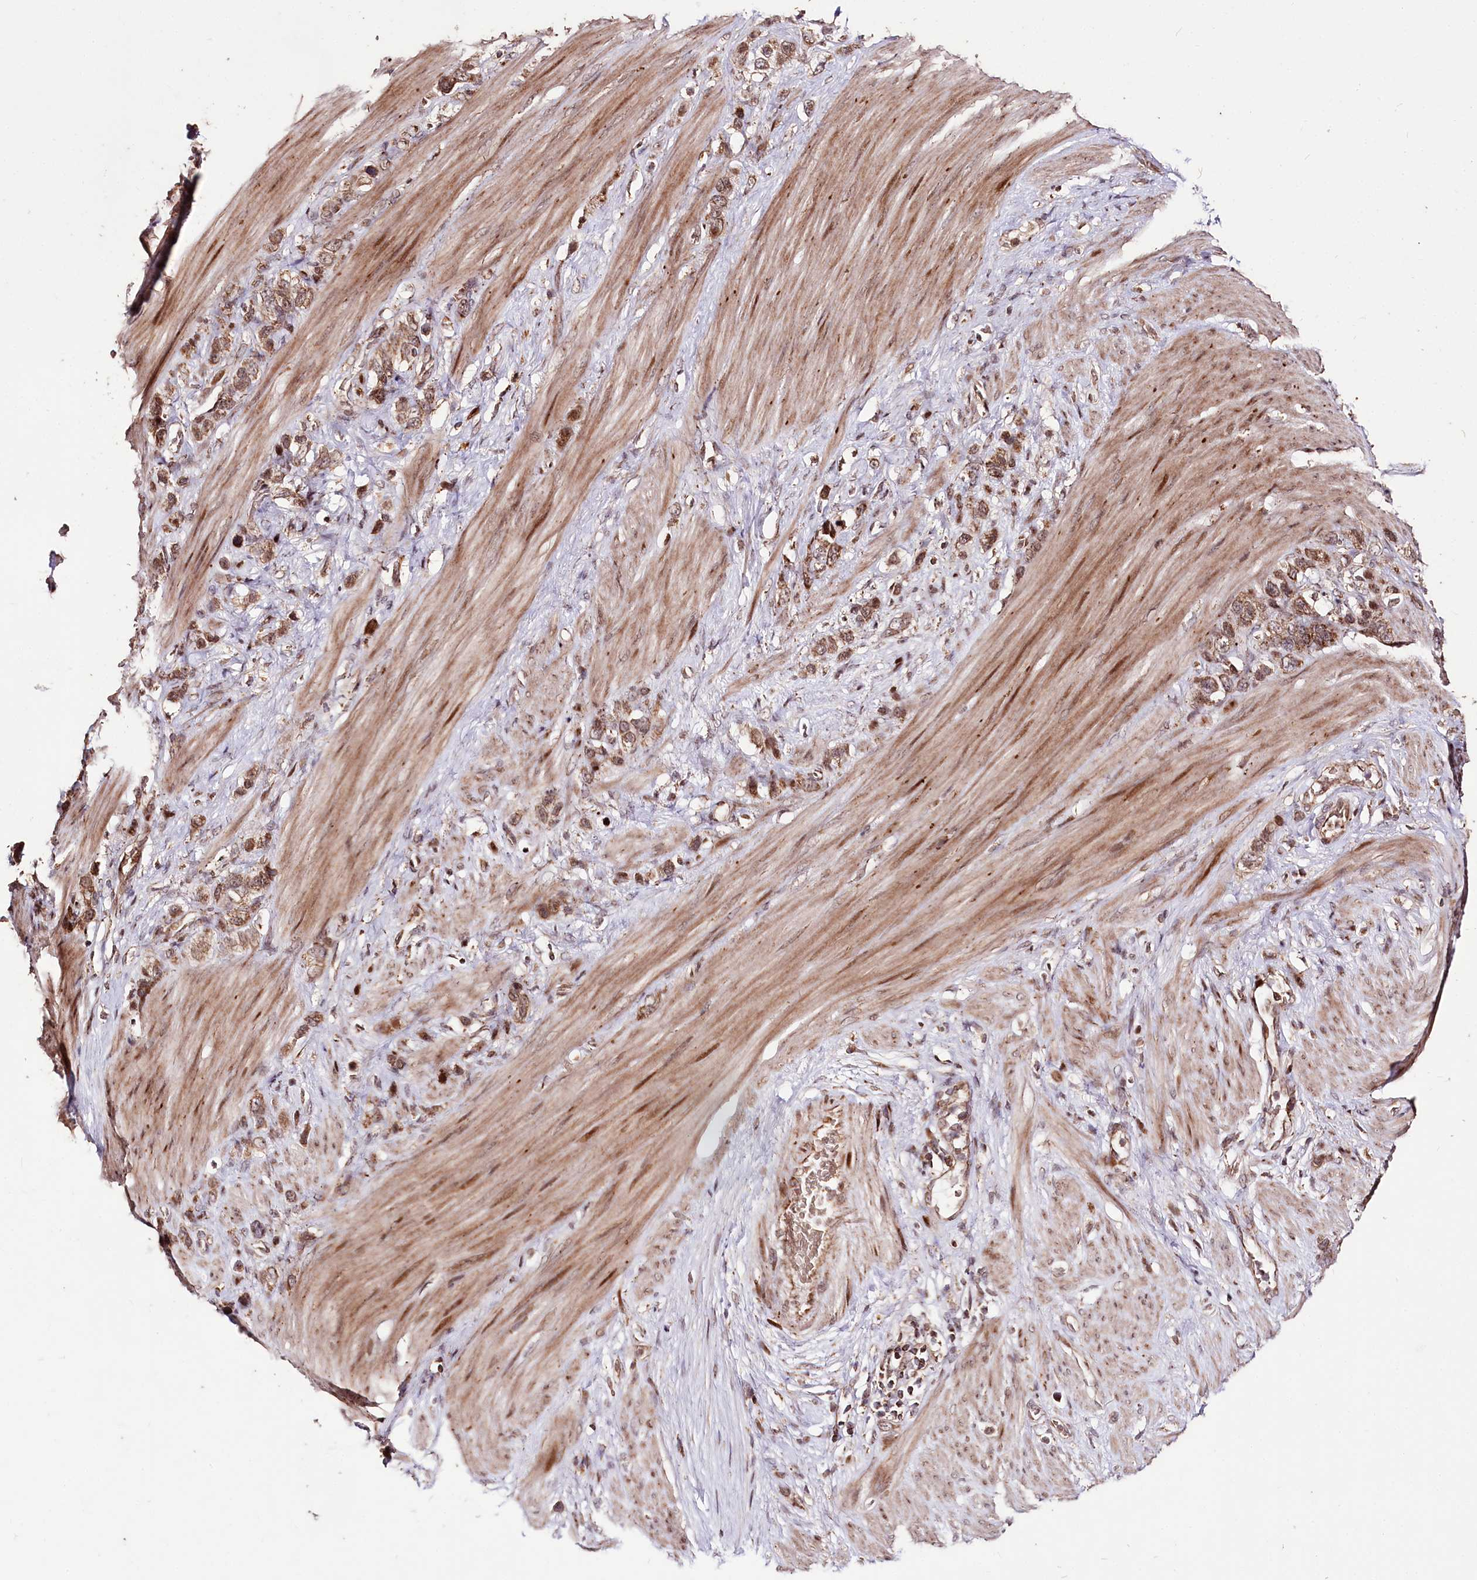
{"staining": {"intensity": "moderate", "quantity": ">75%", "location": "cytoplasmic/membranous"}, "tissue": "stomach cancer", "cell_type": "Tumor cells", "image_type": "cancer", "snomed": [{"axis": "morphology", "description": "Adenocarcinoma, NOS"}, {"axis": "morphology", "description": "Adenocarcinoma, High grade"}, {"axis": "topography", "description": "Stomach, upper"}, {"axis": "topography", "description": "Stomach, lower"}], "caption": "A brown stain labels moderate cytoplasmic/membranous expression of a protein in adenocarcinoma (stomach) tumor cells. Nuclei are stained in blue.", "gene": "CARD19", "patient": {"sex": "female", "age": 65}}